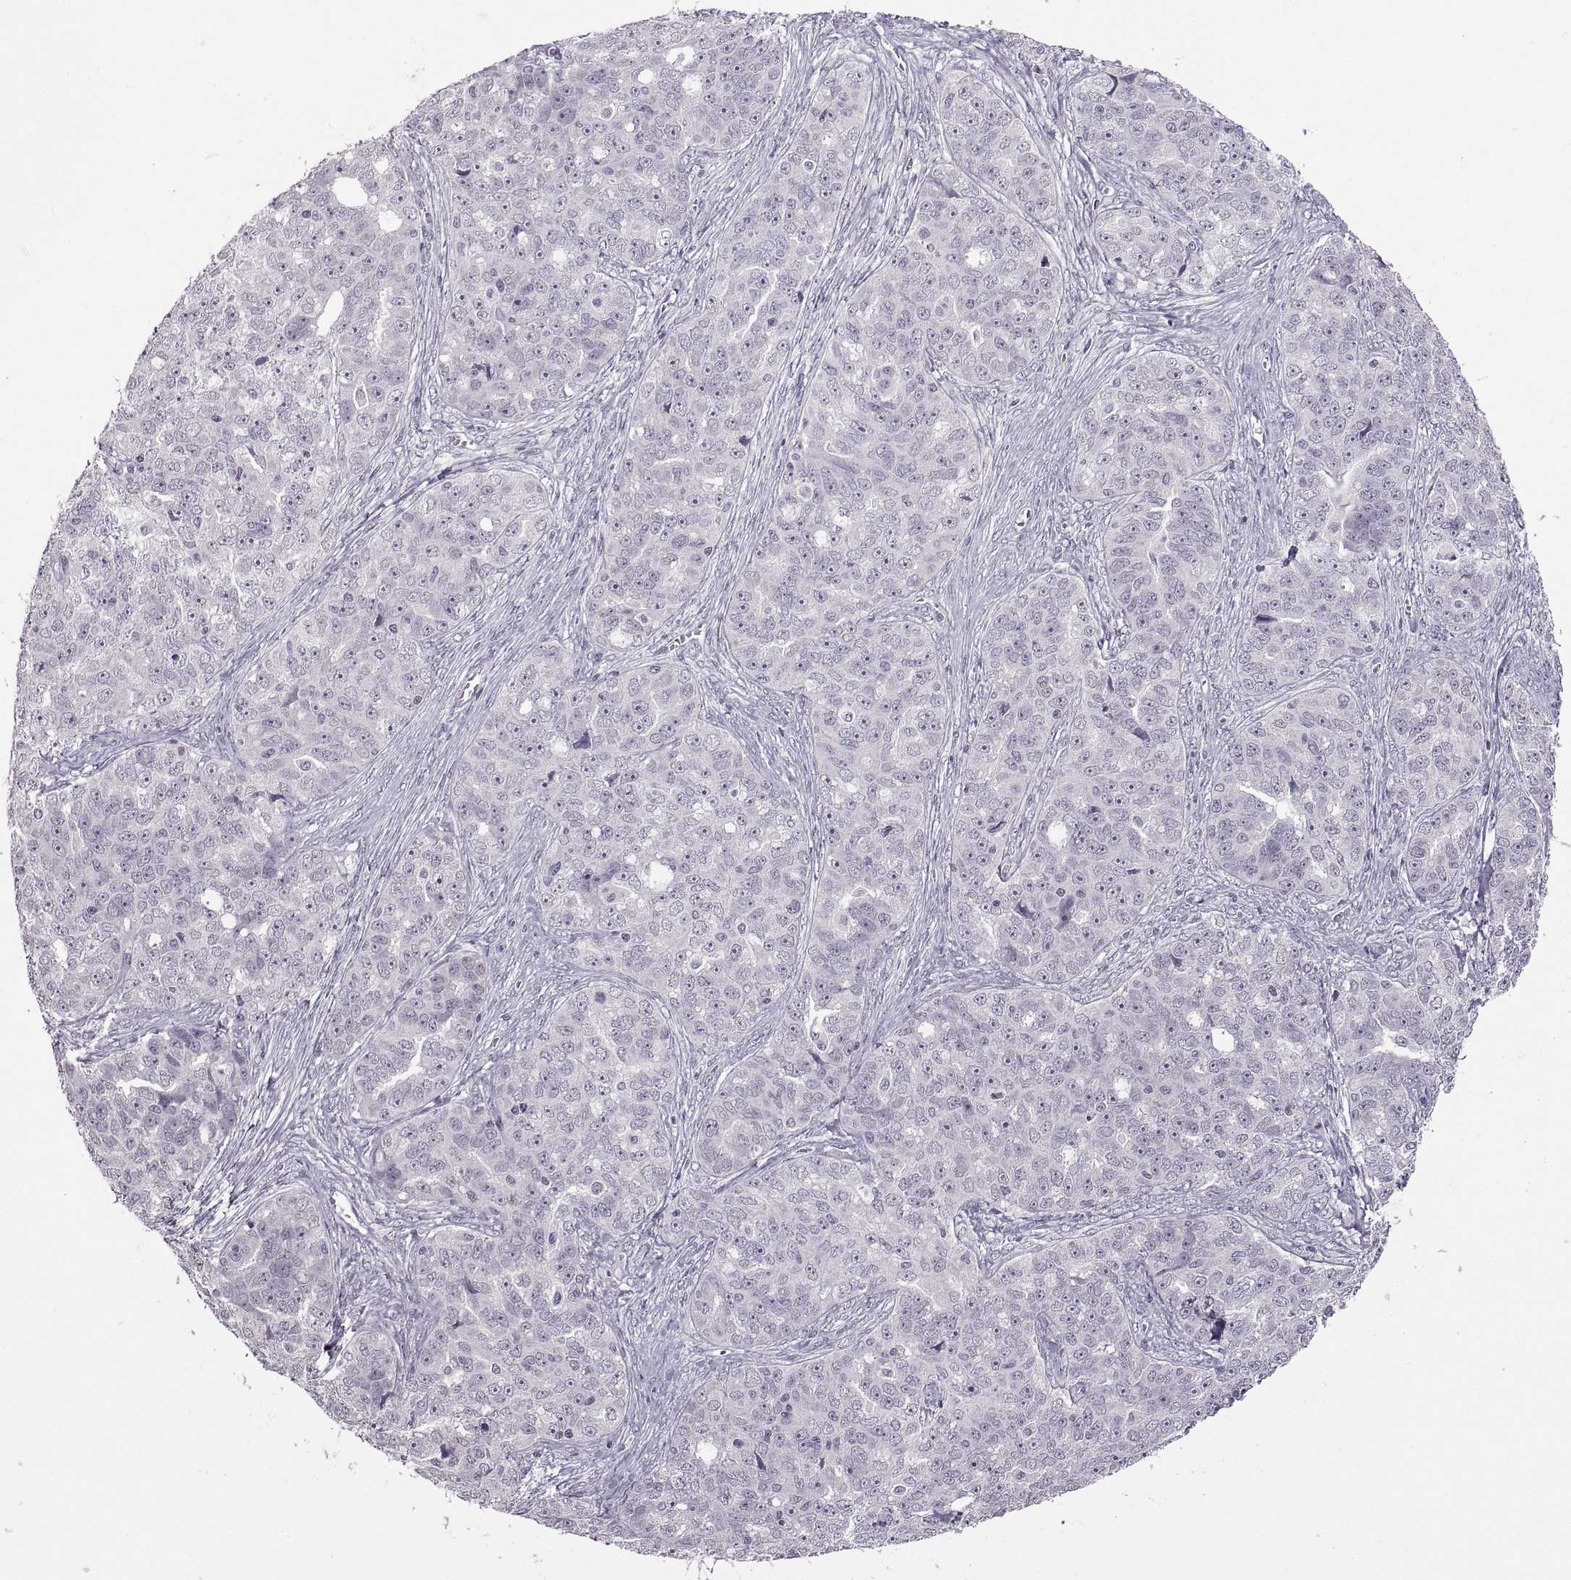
{"staining": {"intensity": "negative", "quantity": "none", "location": "none"}, "tissue": "ovarian cancer", "cell_type": "Tumor cells", "image_type": "cancer", "snomed": [{"axis": "morphology", "description": "Cystadenocarcinoma, serous, NOS"}, {"axis": "topography", "description": "Ovary"}], "caption": "Immunohistochemical staining of ovarian cancer (serous cystadenocarcinoma) exhibits no significant expression in tumor cells. (DAB (3,3'-diaminobenzidine) IHC with hematoxylin counter stain).", "gene": "NEK2", "patient": {"sex": "female", "age": 51}}